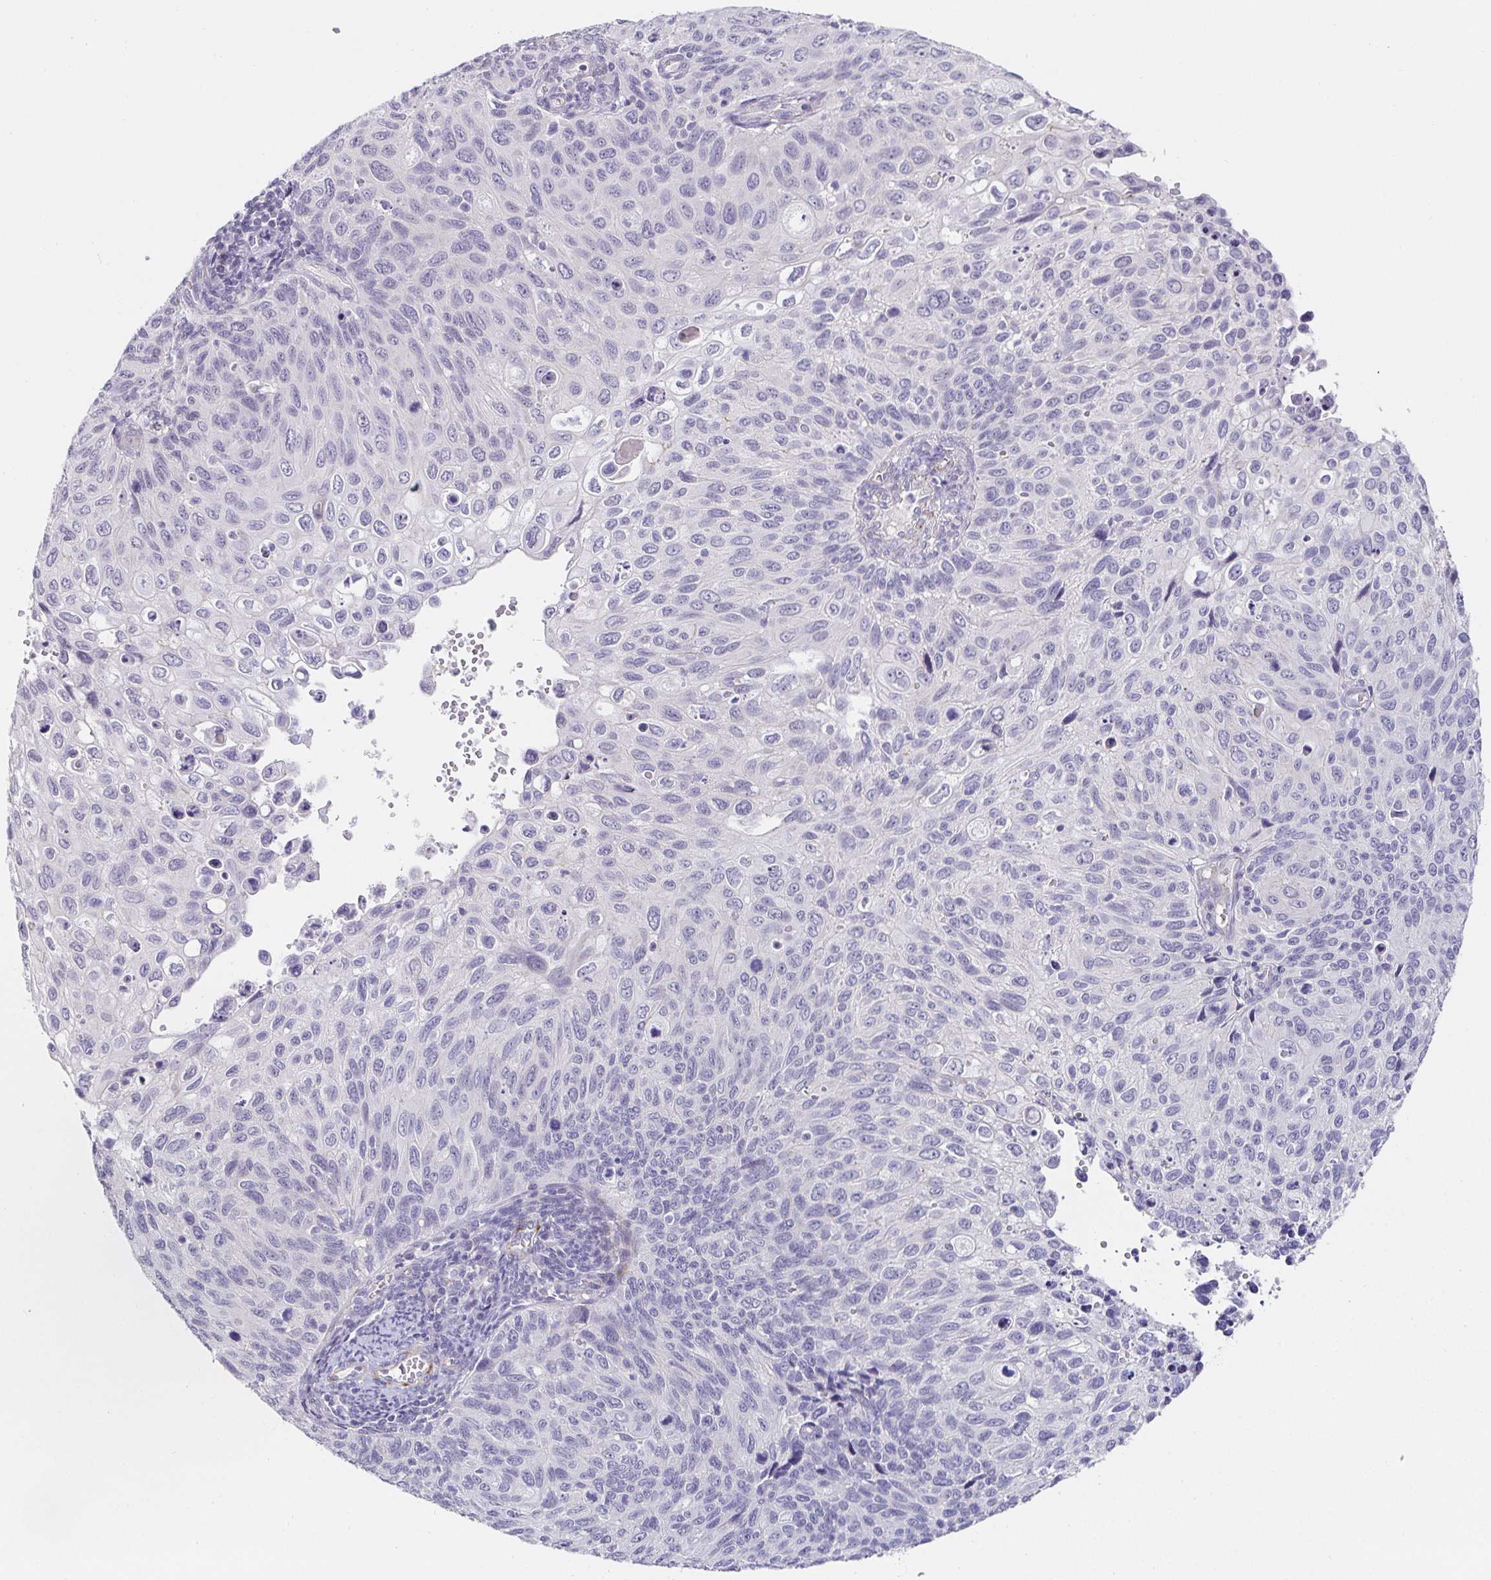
{"staining": {"intensity": "negative", "quantity": "none", "location": "none"}, "tissue": "cervical cancer", "cell_type": "Tumor cells", "image_type": "cancer", "snomed": [{"axis": "morphology", "description": "Squamous cell carcinoma, NOS"}, {"axis": "topography", "description": "Cervix"}], "caption": "Protein analysis of cervical squamous cell carcinoma reveals no significant expression in tumor cells. The staining was performed using DAB to visualize the protein expression in brown, while the nuclei were stained in blue with hematoxylin (Magnification: 20x).", "gene": "PDX1", "patient": {"sex": "female", "age": 70}}